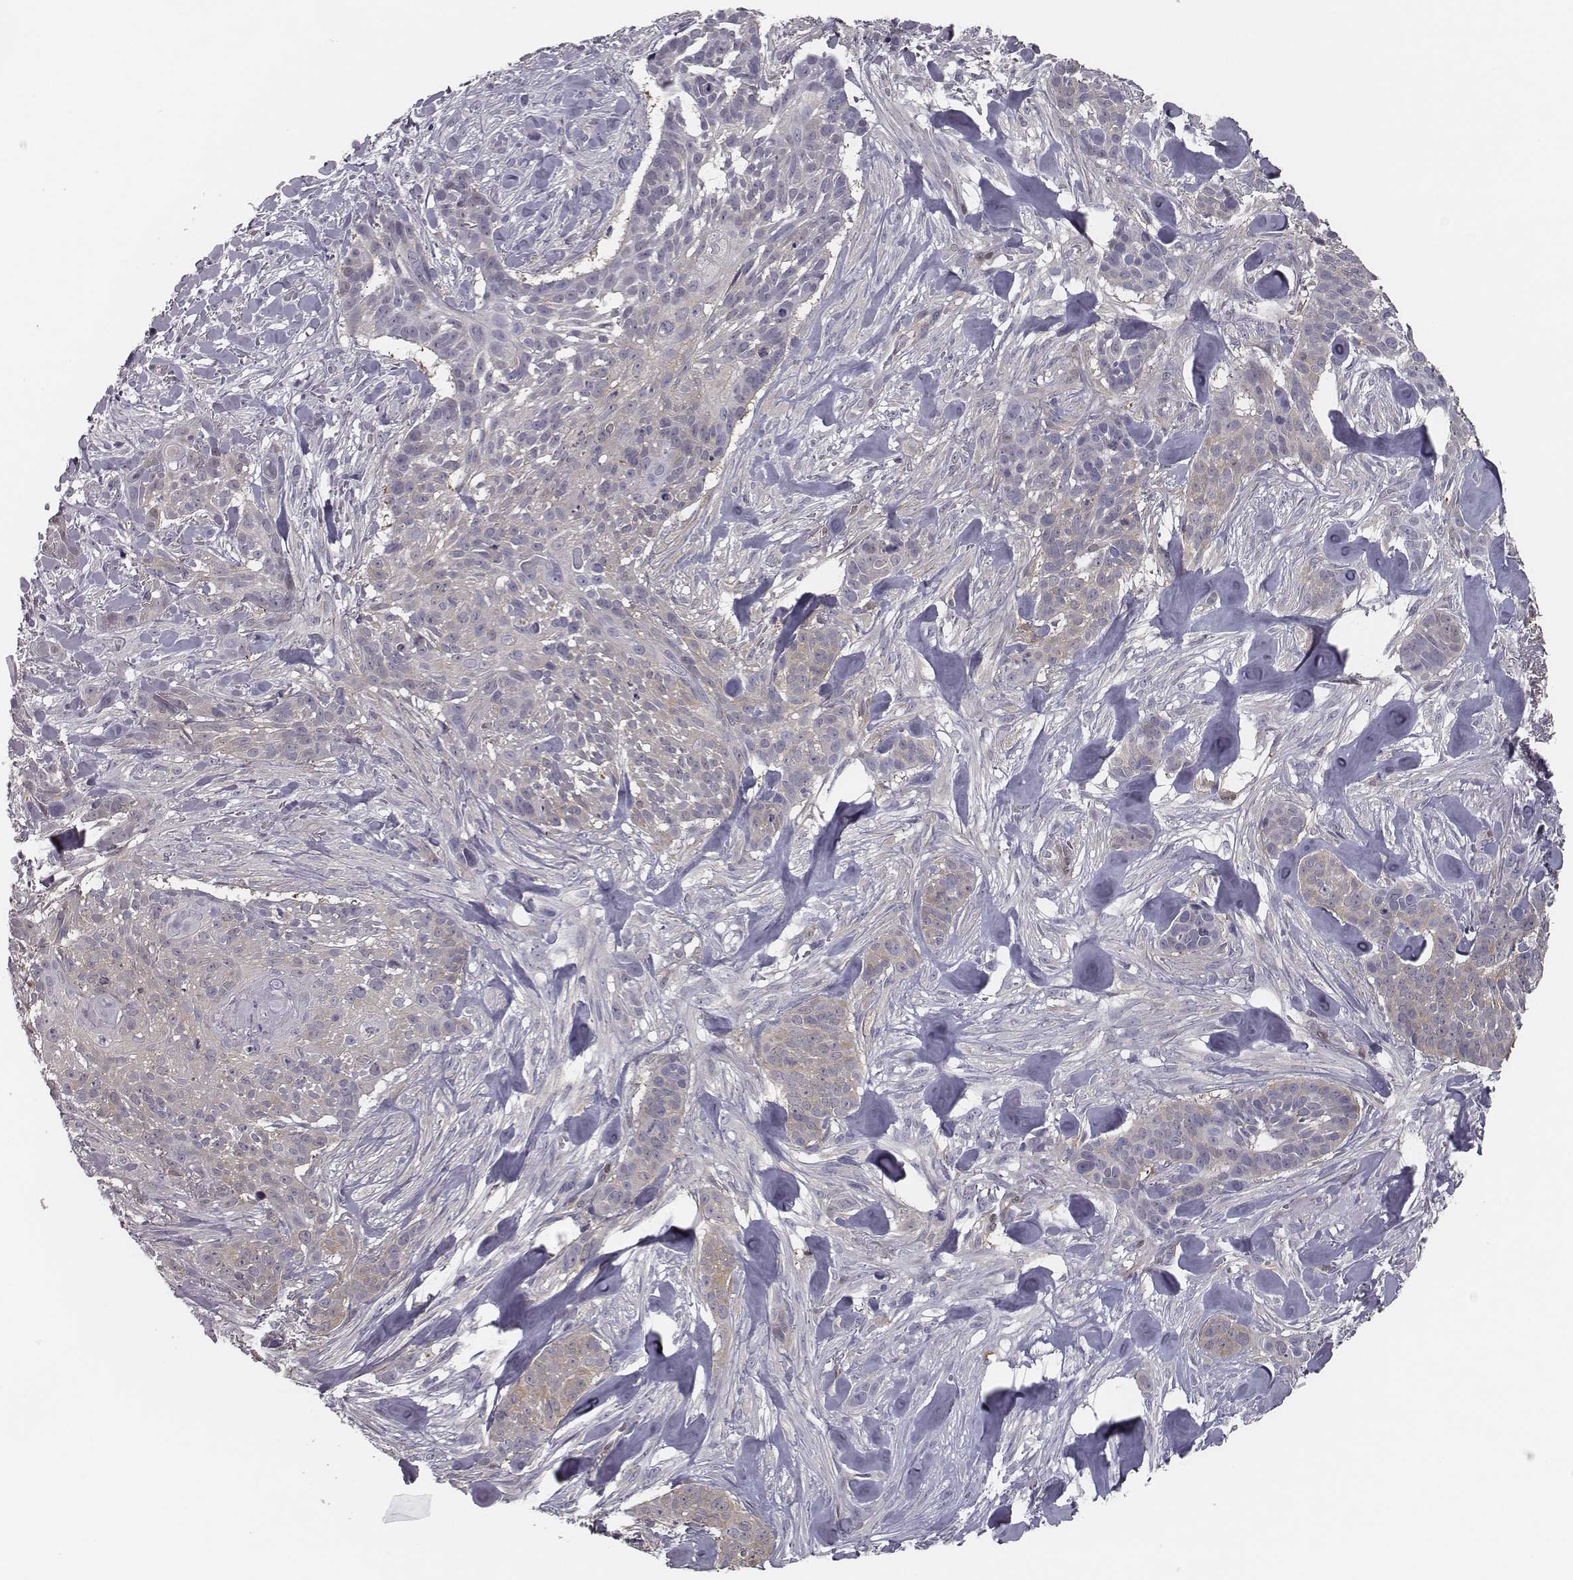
{"staining": {"intensity": "negative", "quantity": "none", "location": "none"}, "tissue": "skin cancer", "cell_type": "Tumor cells", "image_type": "cancer", "snomed": [{"axis": "morphology", "description": "Basal cell carcinoma"}, {"axis": "topography", "description": "Skin"}], "caption": "Immunohistochemistry histopathology image of human skin basal cell carcinoma stained for a protein (brown), which shows no staining in tumor cells.", "gene": "ISYNA1", "patient": {"sex": "male", "age": 87}}